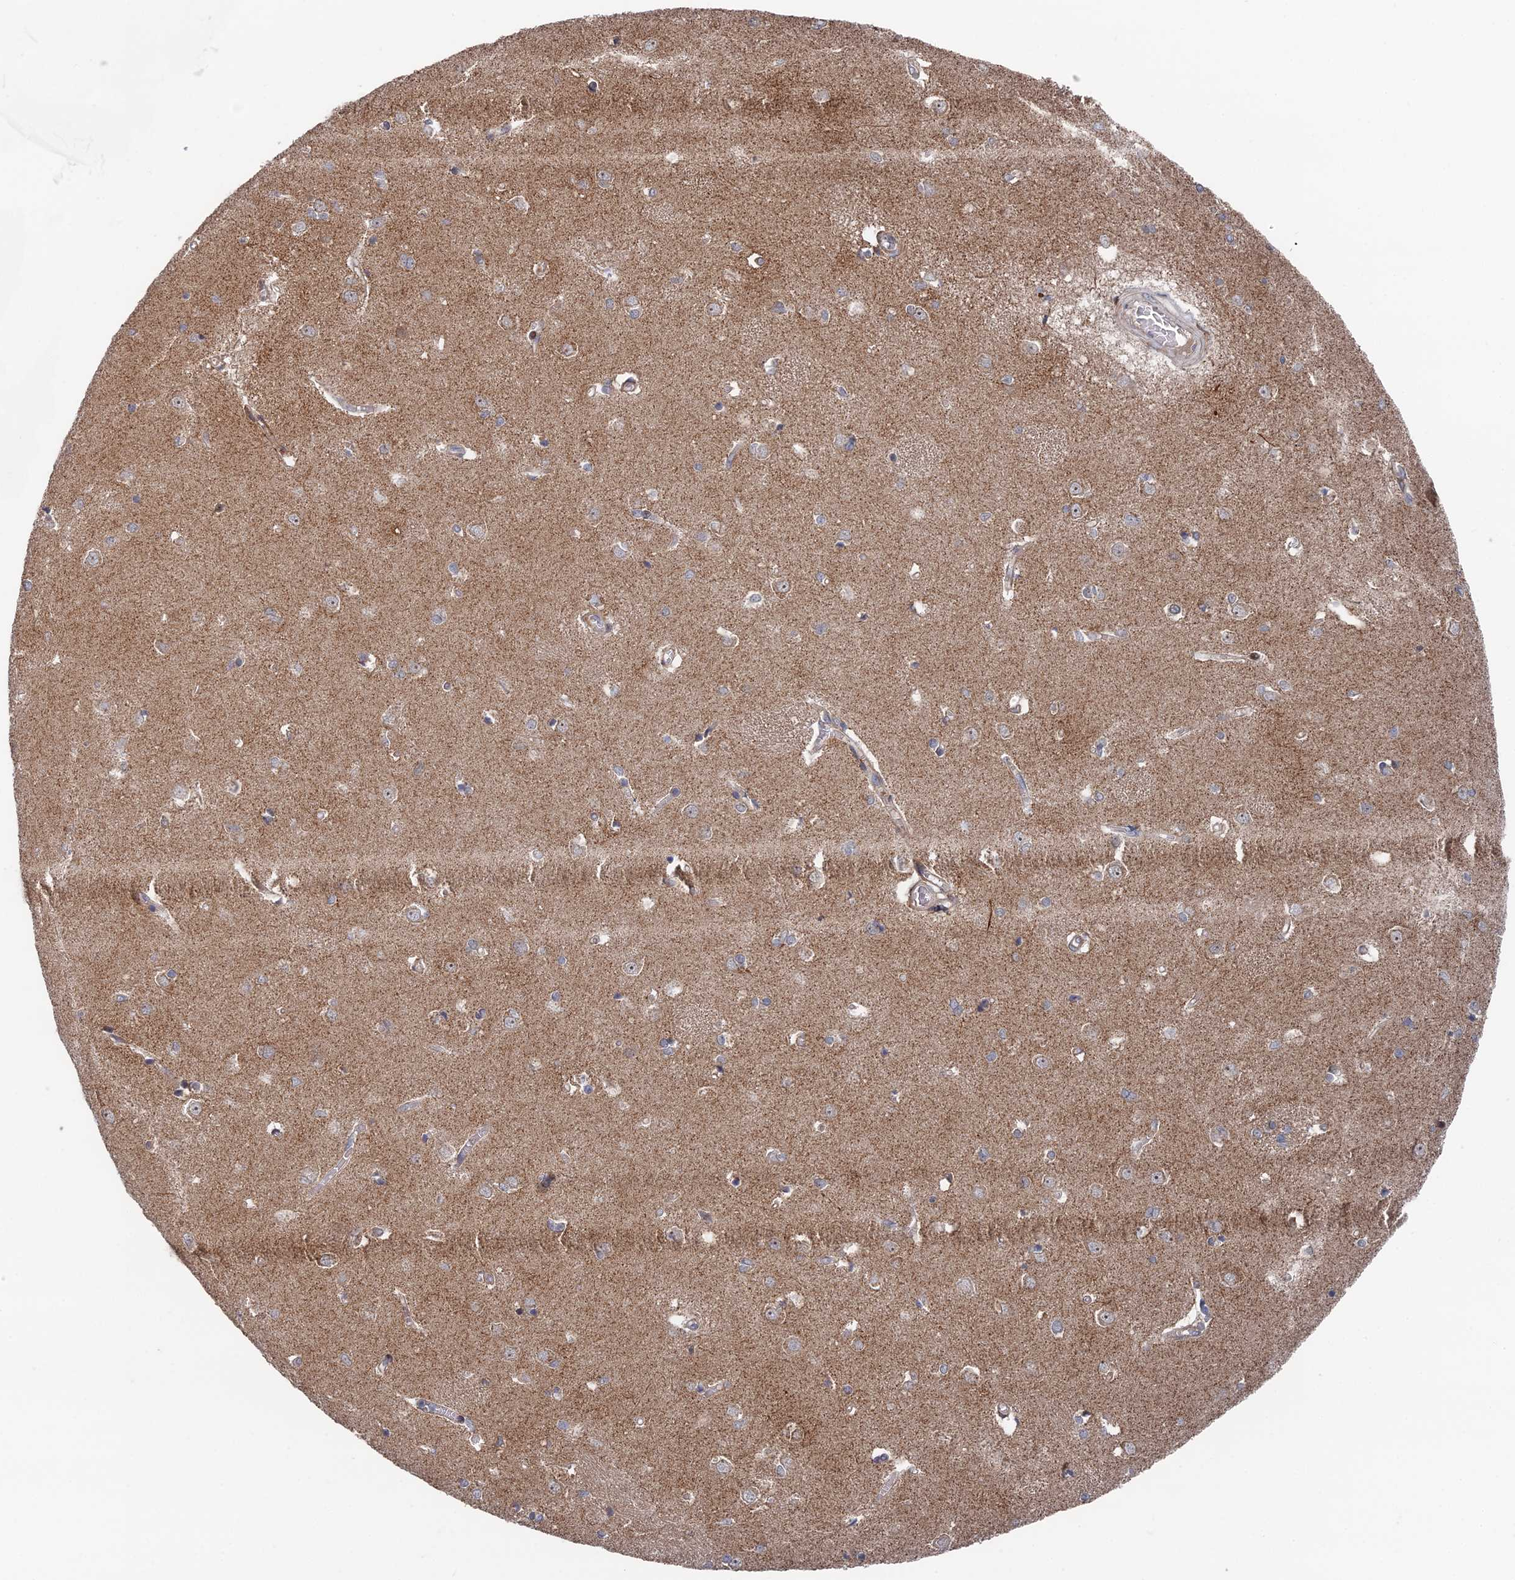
{"staining": {"intensity": "weak", "quantity": "25%-75%", "location": "cytoplasmic/membranous"}, "tissue": "caudate", "cell_type": "Glial cells", "image_type": "normal", "snomed": [{"axis": "morphology", "description": "Normal tissue, NOS"}, {"axis": "topography", "description": "Lateral ventricle wall"}], "caption": "This histopathology image reveals benign caudate stained with immunohistochemistry (IHC) to label a protein in brown. The cytoplasmic/membranous of glial cells show weak positivity for the protein. Nuclei are counter-stained blue.", "gene": "GTF2IRD1", "patient": {"sex": "male", "age": 37}}